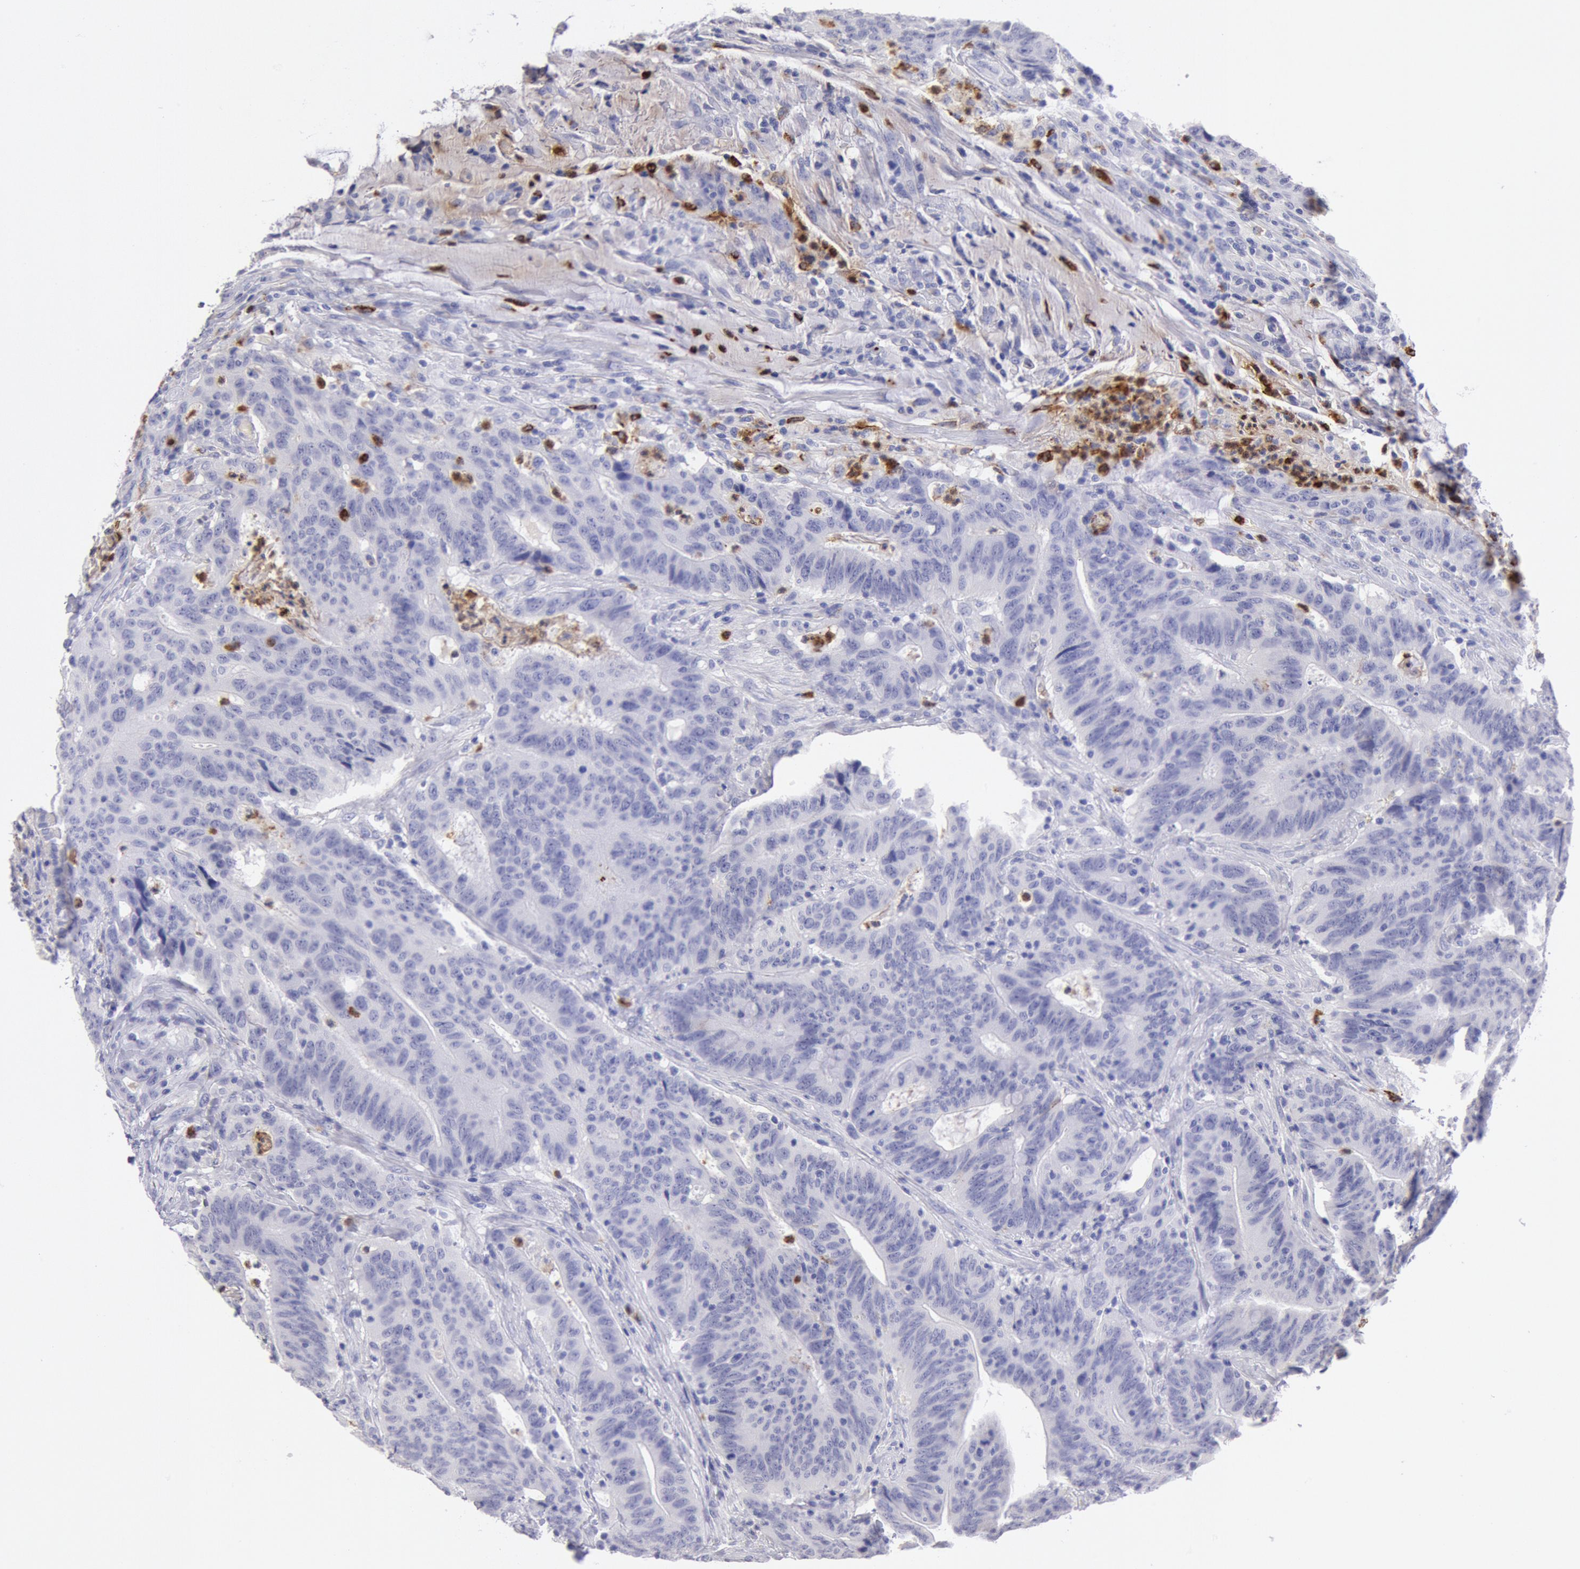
{"staining": {"intensity": "negative", "quantity": "none", "location": "none"}, "tissue": "colorectal cancer", "cell_type": "Tumor cells", "image_type": "cancer", "snomed": [{"axis": "morphology", "description": "Adenocarcinoma, NOS"}, {"axis": "topography", "description": "Colon"}], "caption": "A micrograph of human adenocarcinoma (colorectal) is negative for staining in tumor cells.", "gene": "FCN1", "patient": {"sex": "male", "age": 54}}